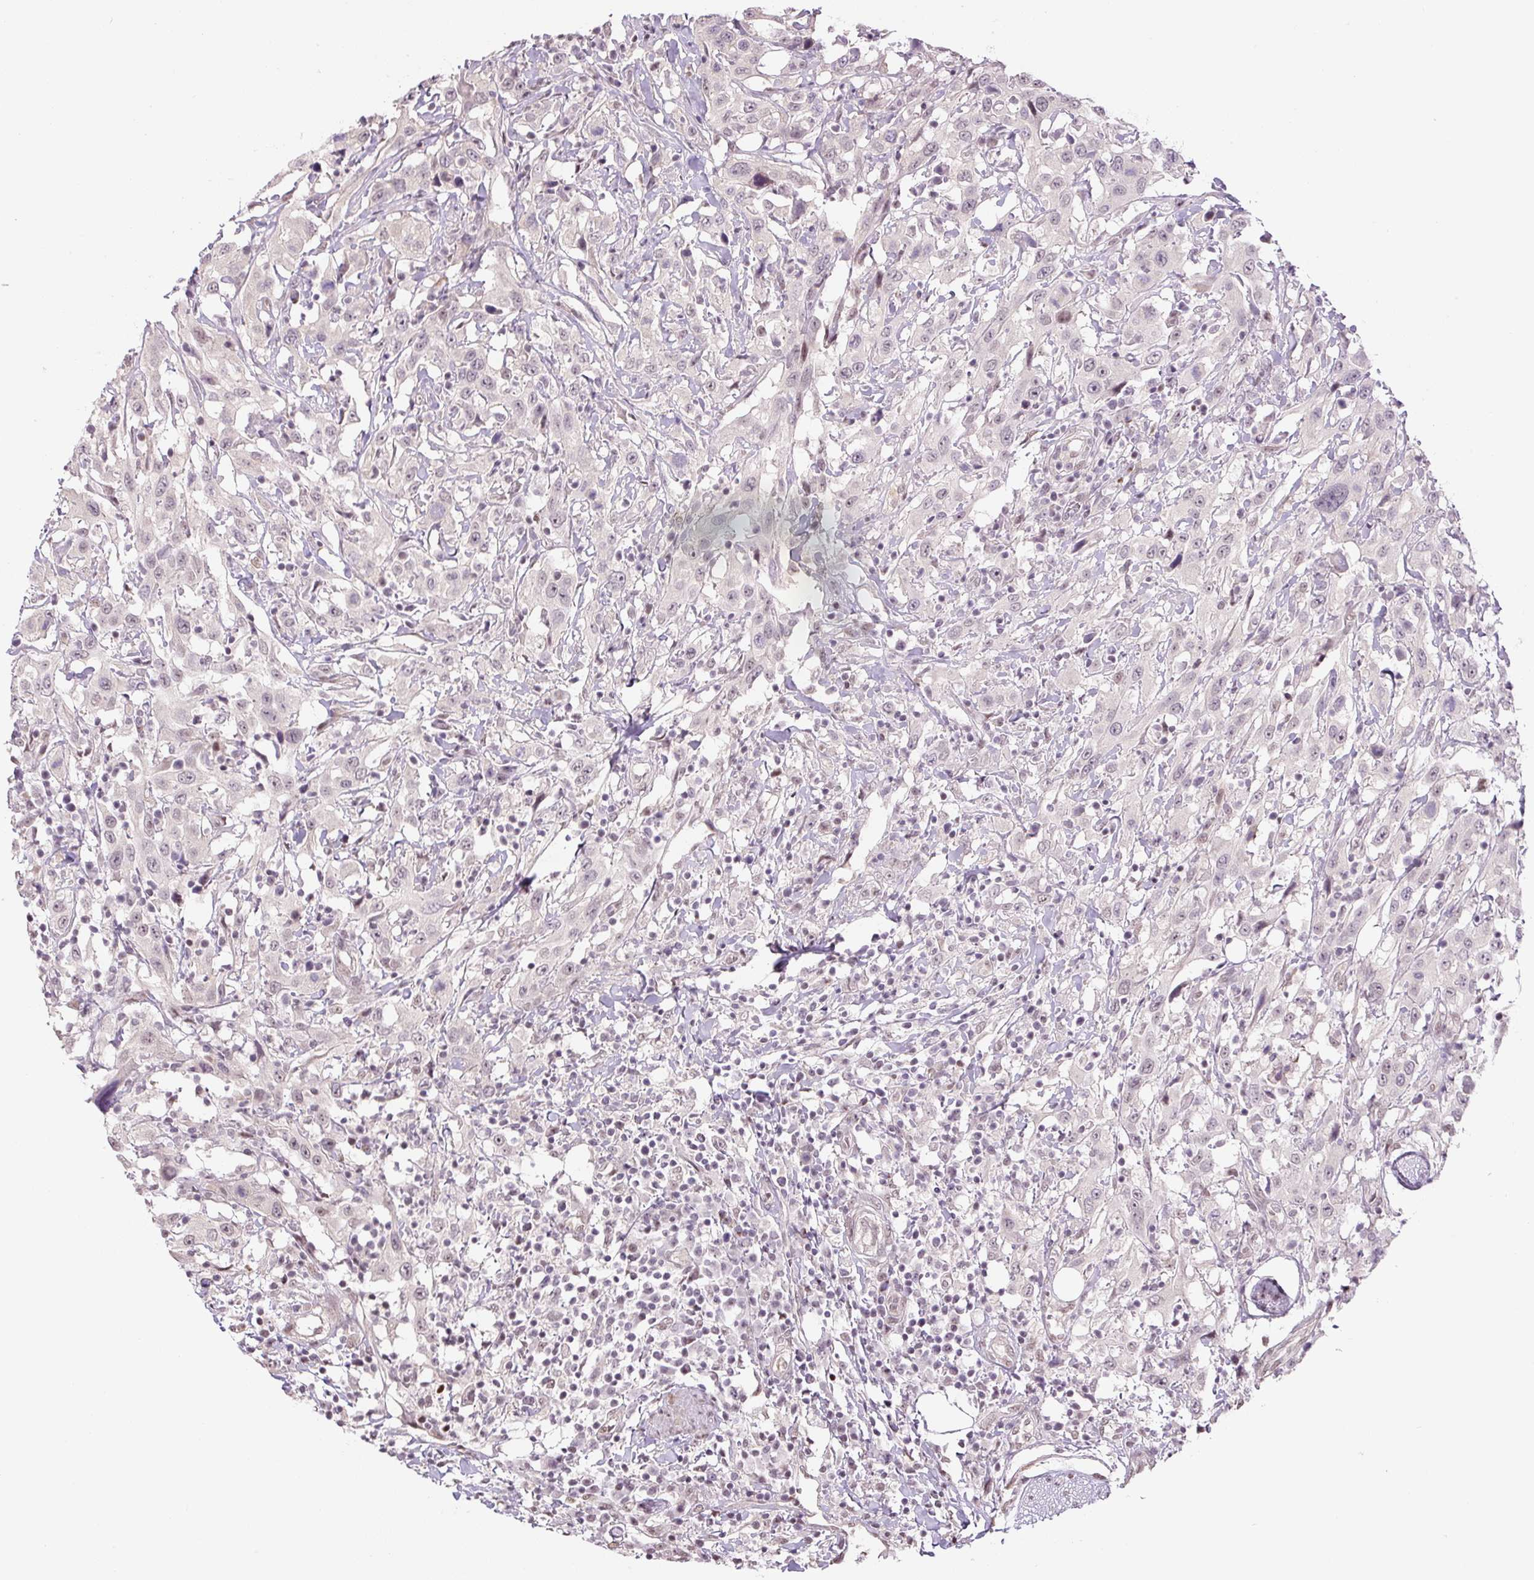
{"staining": {"intensity": "negative", "quantity": "none", "location": "none"}, "tissue": "urothelial cancer", "cell_type": "Tumor cells", "image_type": "cancer", "snomed": [{"axis": "morphology", "description": "Urothelial carcinoma, High grade"}, {"axis": "topography", "description": "Urinary bladder"}], "caption": "Protein analysis of high-grade urothelial carcinoma reveals no significant expression in tumor cells.", "gene": "TCFL5", "patient": {"sex": "male", "age": 61}}